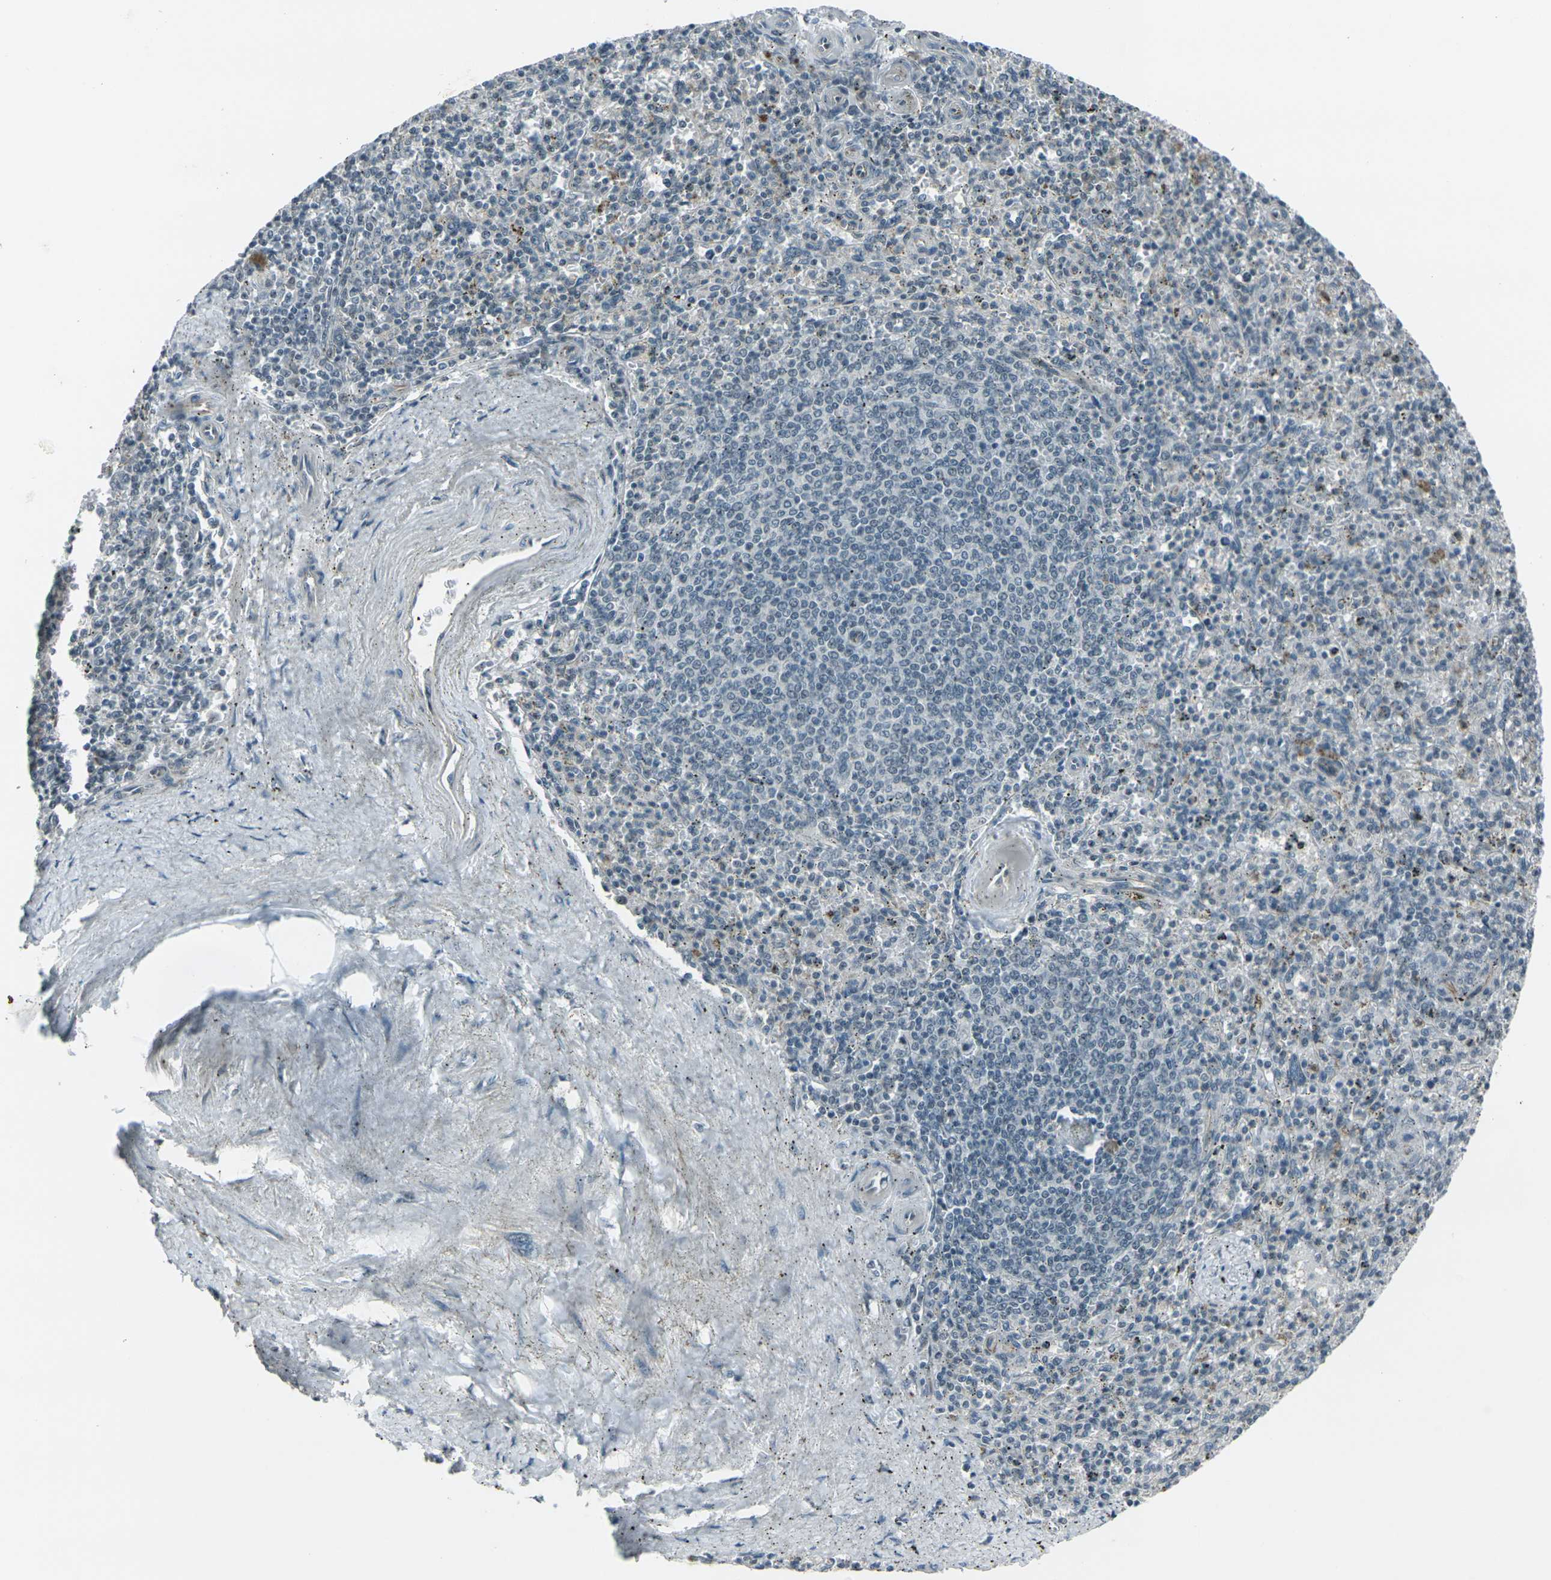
{"staining": {"intensity": "negative", "quantity": "none", "location": "none"}, "tissue": "spleen", "cell_type": "Cells in red pulp", "image_type": "normal", "snomed": [{"axis": "morphology", "description": "Normal tissue, NOS"}, {"axis": "topography", "description": "Spleen"}], "caption": "Immunohistochemistry photomicrograph of normal spleen: human spleen stained with DAB displays no significant protein expression in cells in red pulp. (Immunohistochemistry, brightfield microscopy, high magnification).", "gene": "GPR19", "patient": {"sex": "male", "age": 72}}